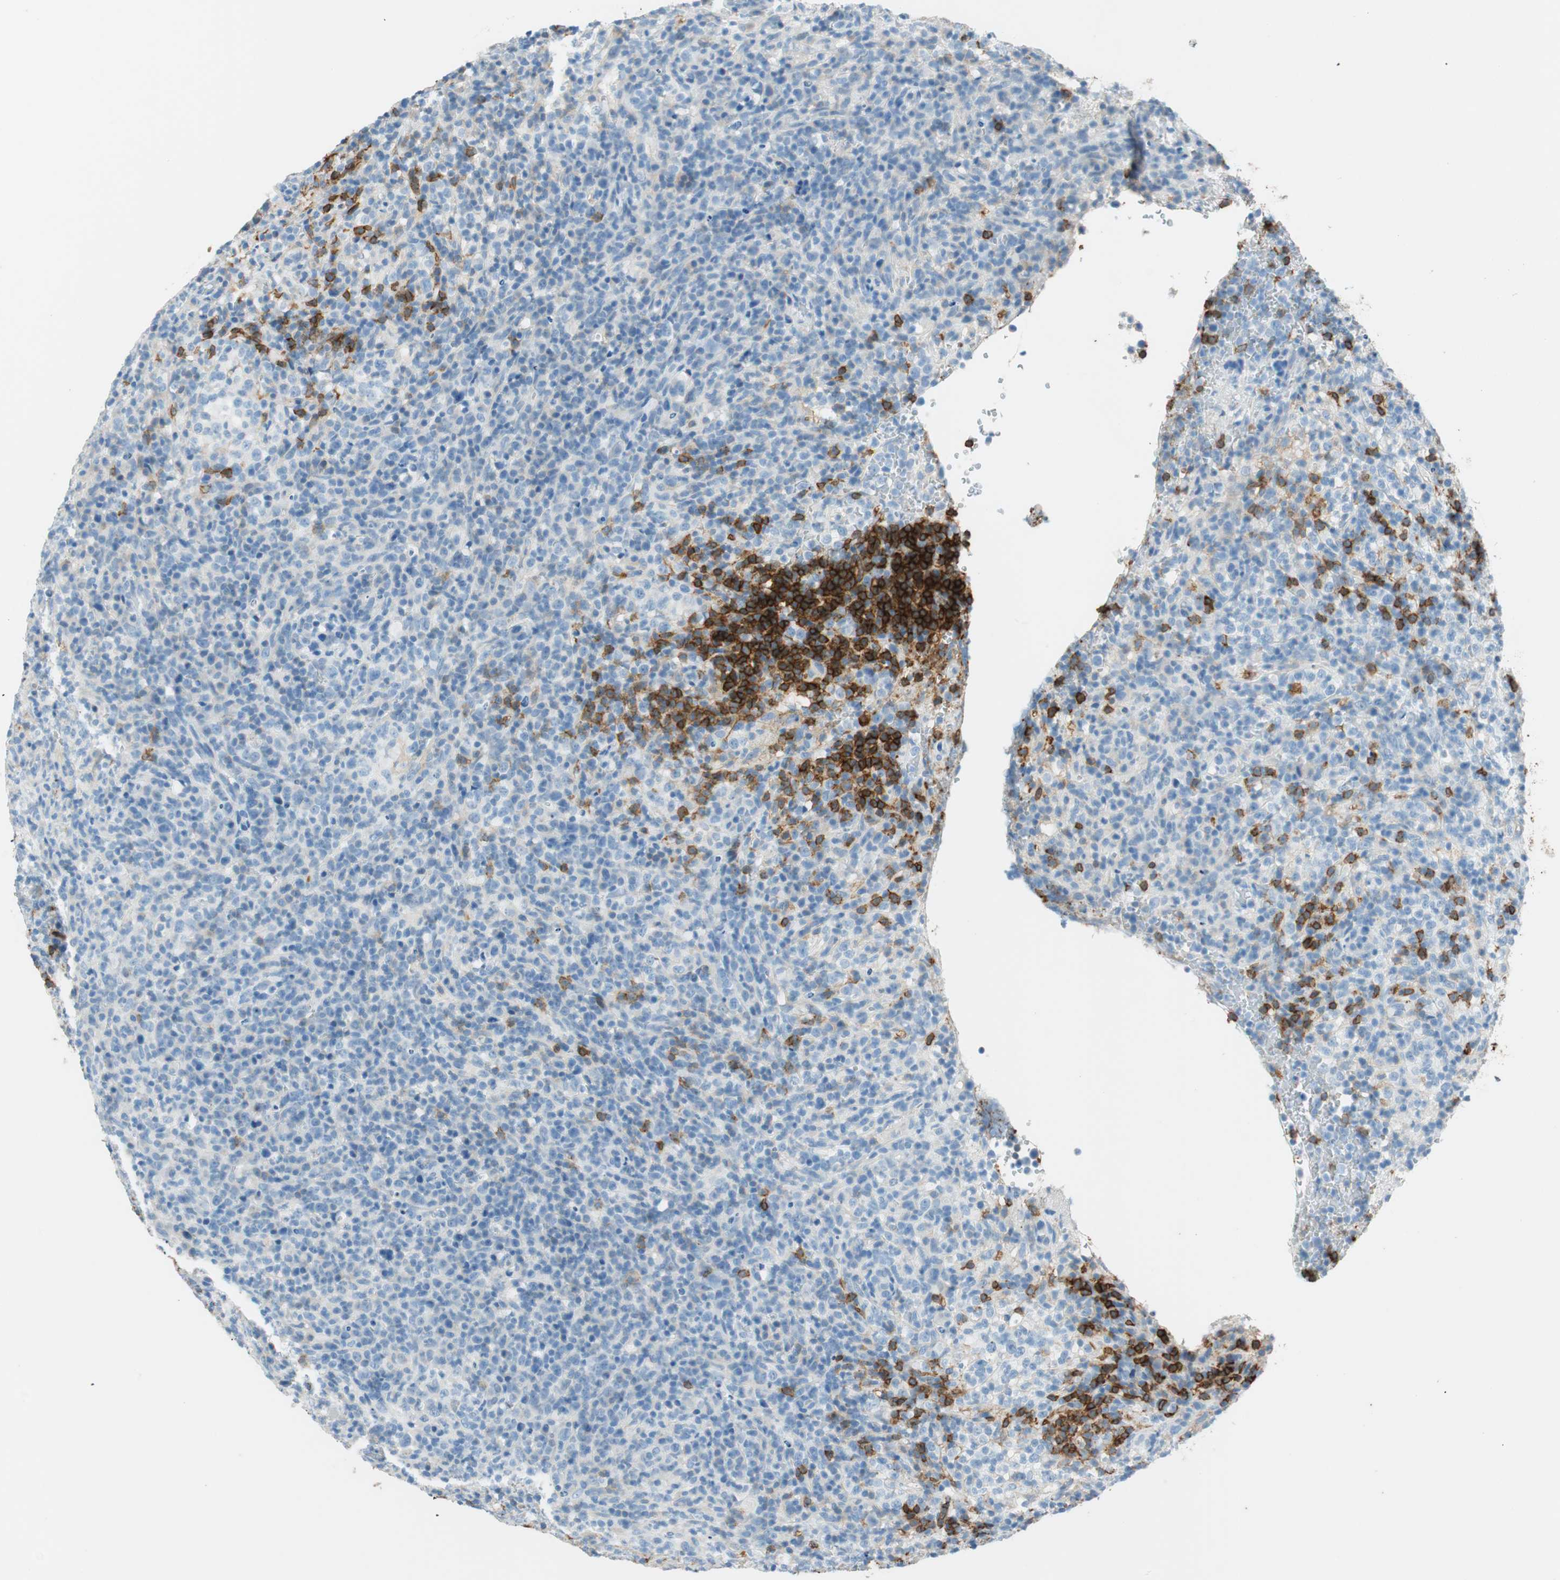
{"staining": {"intensity": "strong", "quantity": "<25%", "location": "cytoplasmic/membranous"}, "tissue": "lymphoma", "cell_type": "Tumor cells", "image_type": "cancer", "snomed": [{"axis": "morphology", "description": "Malignant lymphoma, non-Hodgkin's type, High grade"}, {"axis": "topography", "description": "Lymph node"}], "caption": "The image demonstrates a brown stain indicating the presence of a protein in the cytoplasmic/membranous of tumor cells in lymphoma. The protein is shown in brown color, while the nuclei are stained blue.", "gene": "TNFRSF13C", "patient": {"sex": "female", "age": 76}}